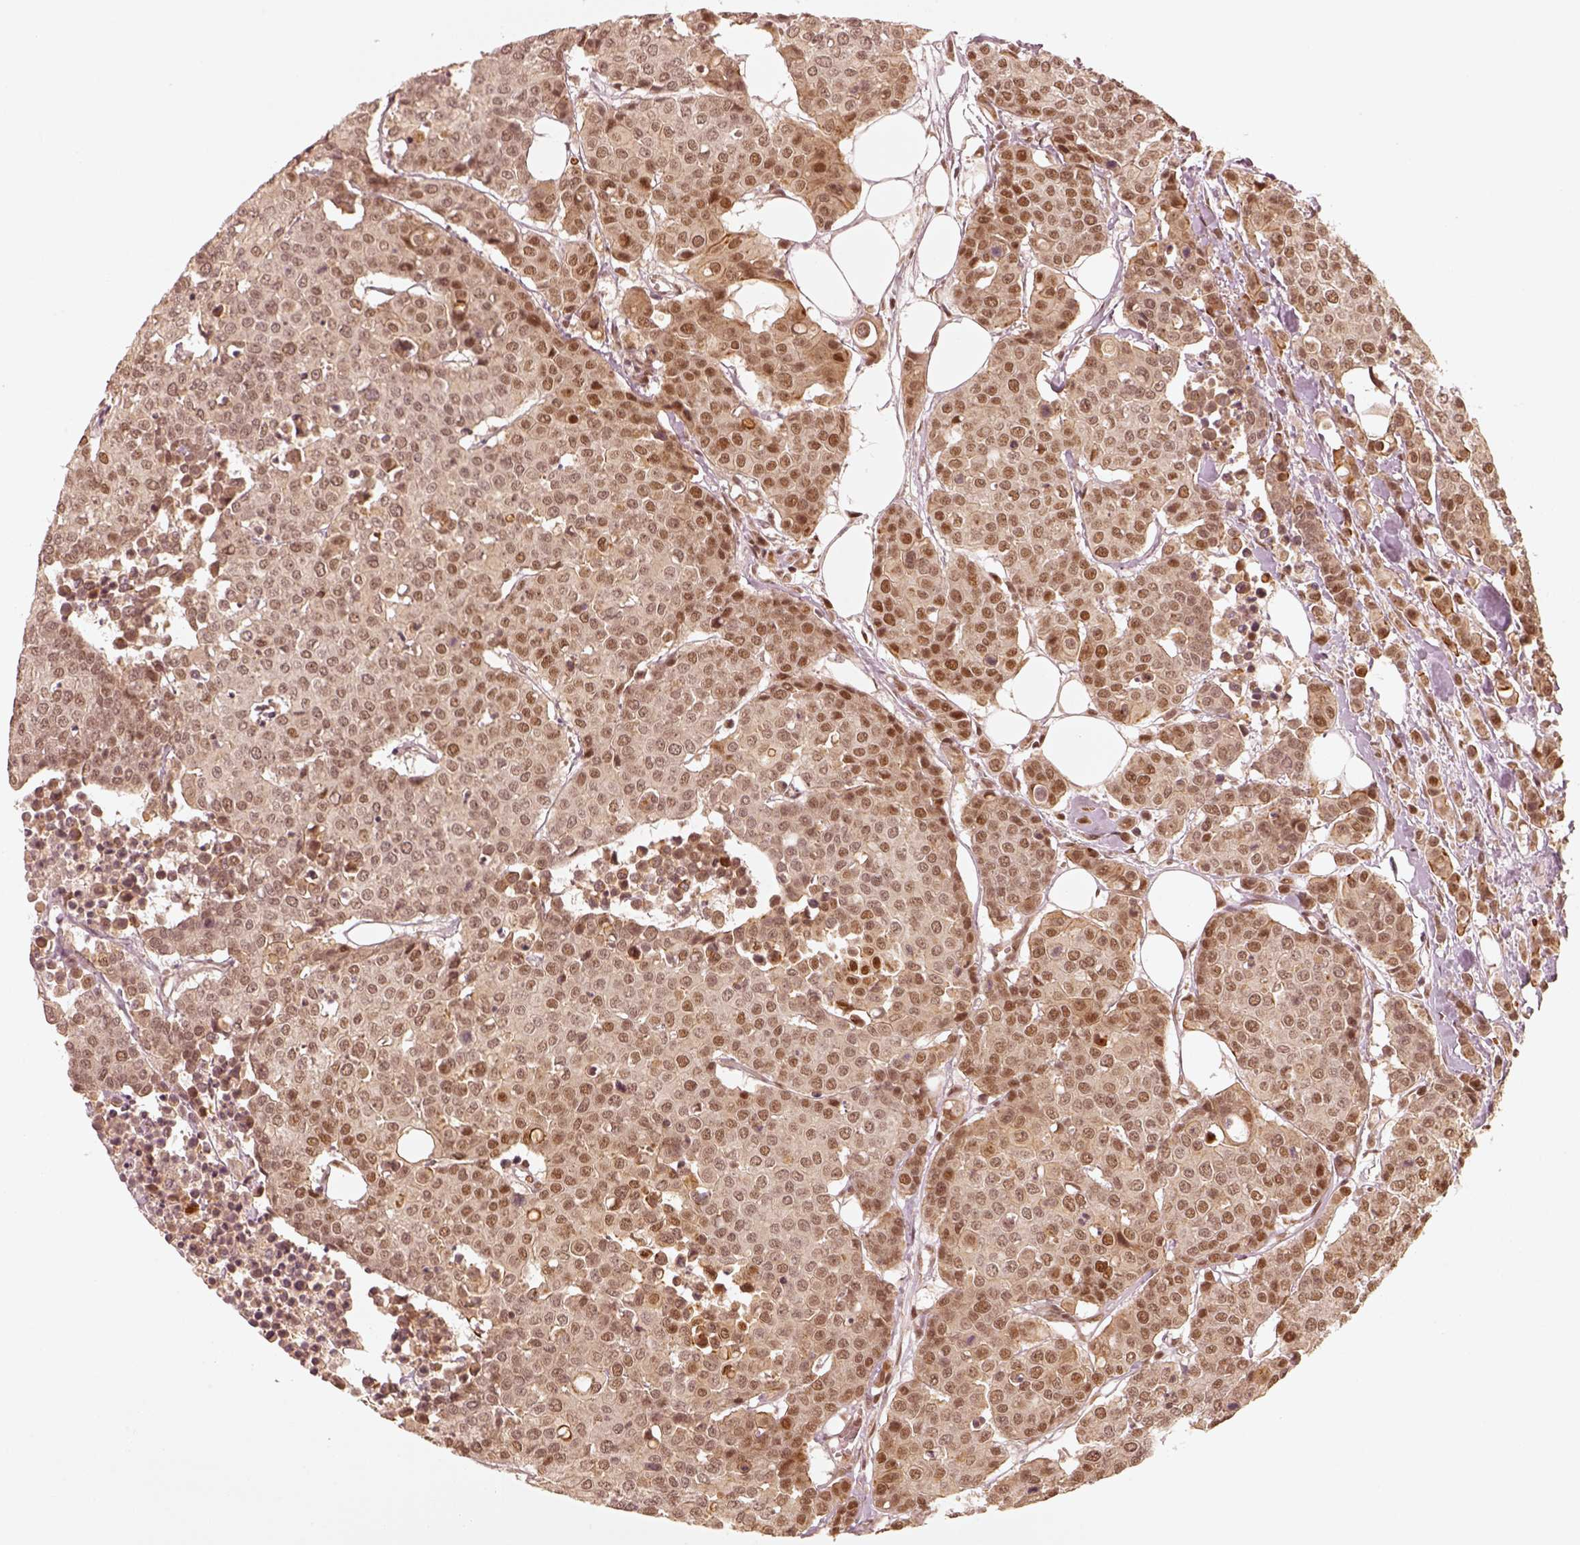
{"staining": {"intensity": "strong", "quantity": "<25%", "location": "nuclear"}, "tissue": "carcinoid", "cell_type": "Tumor cells", "image_type": "cancer", "snomed": [{"axis": "morphology", "description": "Carcinoid, malignant, NOS"}, {"axis": "topography", "description": "Colon"}], "caption": "A medium amount of strong nuclear positivity is seen in approximately <25% of tumor cells in carcinoid tissue.", "gene": "GMEB2", "patient": {"sex": "male", "age": 81}}